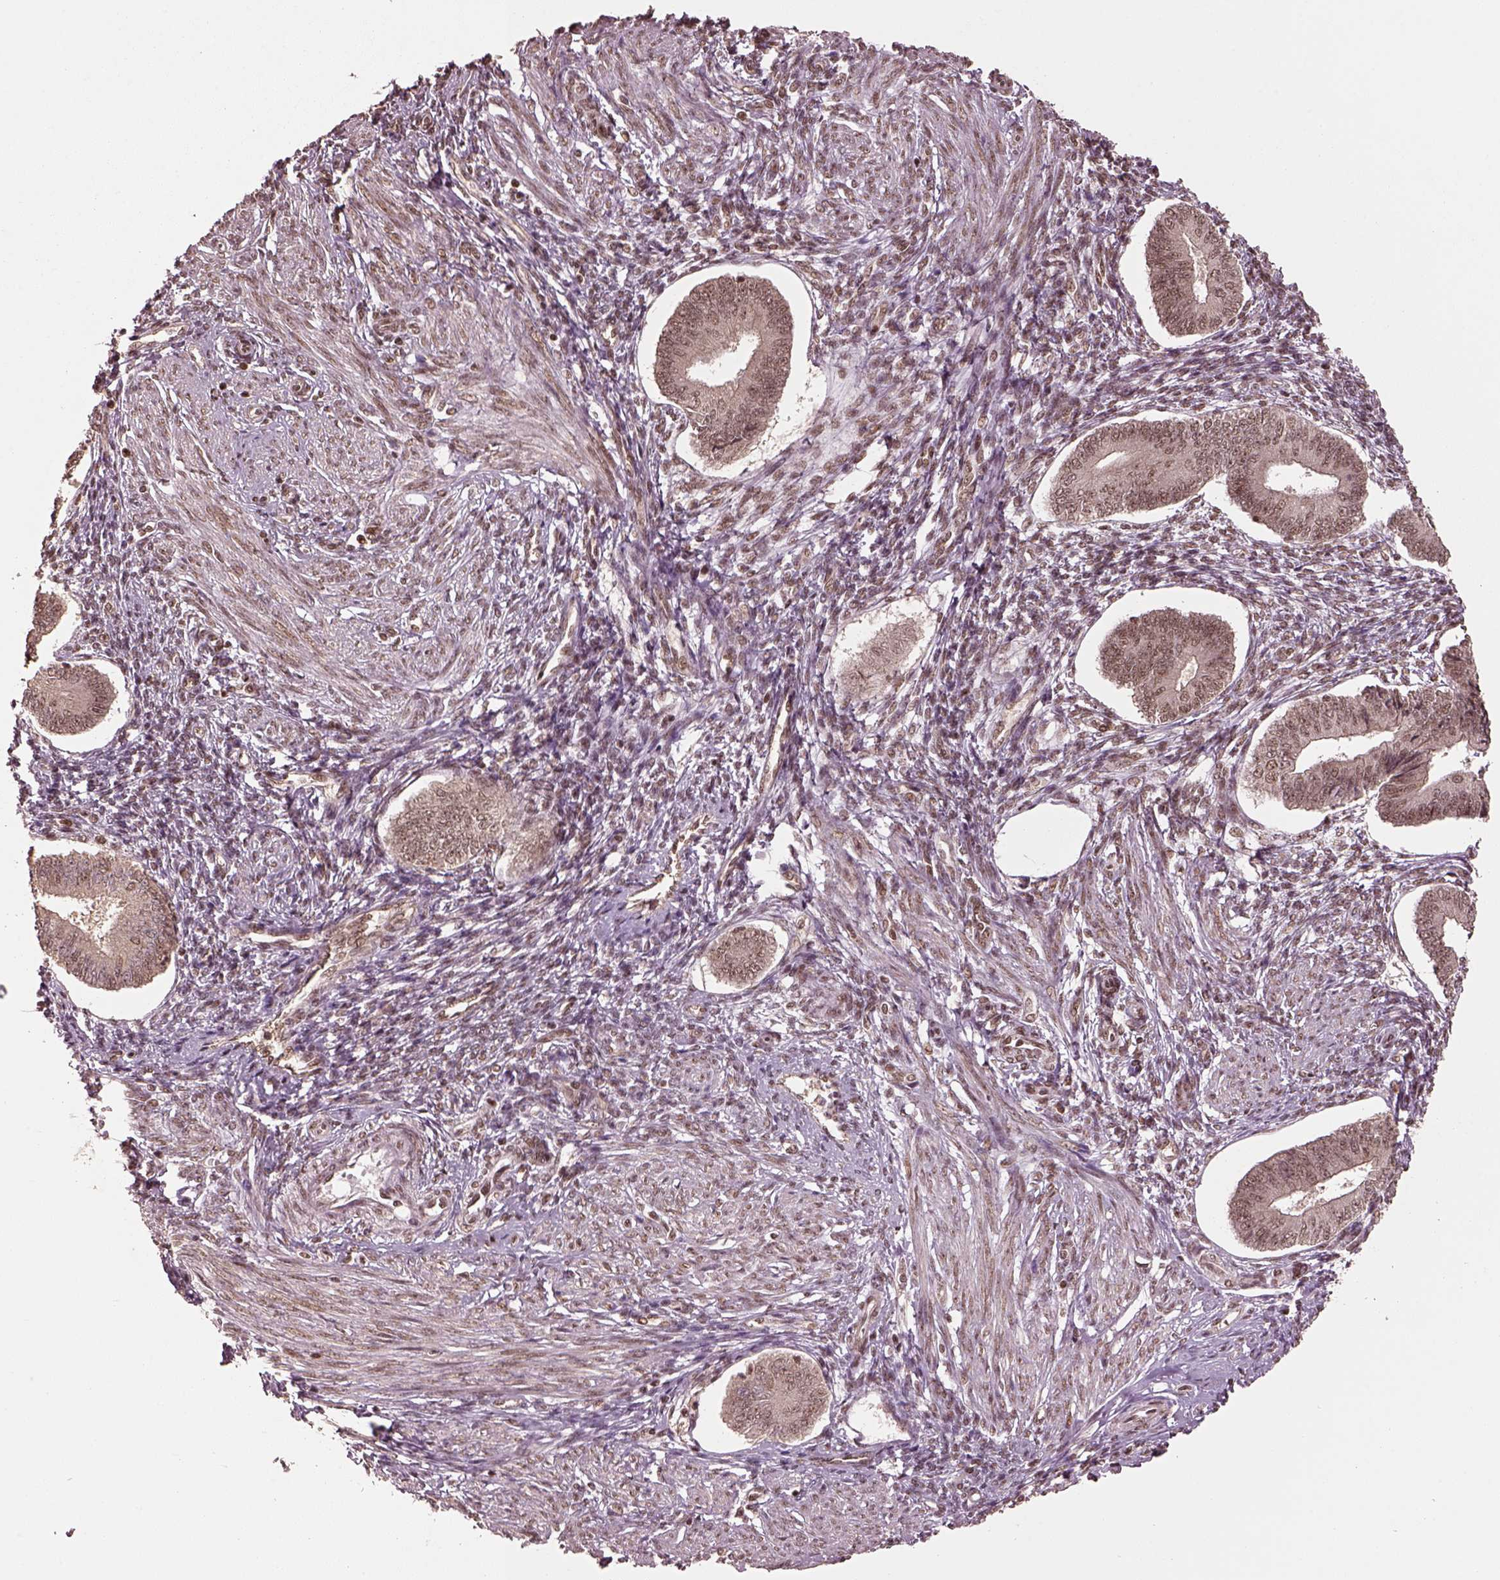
{"staining": {"intensity": "moderate", "quantity": "25%-75%", "location": "nuclear"}, "tissue": "endometrium", "cell_type": "Cells in endometrial stroma", "image_type": "normal", "snomed": [{"axis": "morphology", "description": "Normal tissue, NOS"}, {"axis": "topography", "description": "Endometrium"}], "caption": "IHC staining of unremarkable endometrium, which displays medium levels of moderate nuclear expression in about 25%-75% of cells in endometrial stroma indicating moderate nuclear protein staining. The staining was performed using DAB (brown) for protein detection and nuclei were counterstained in hematoxylin (blue).", "gene": "BRD9", "patient": {"sex": "female", "age": 42}}